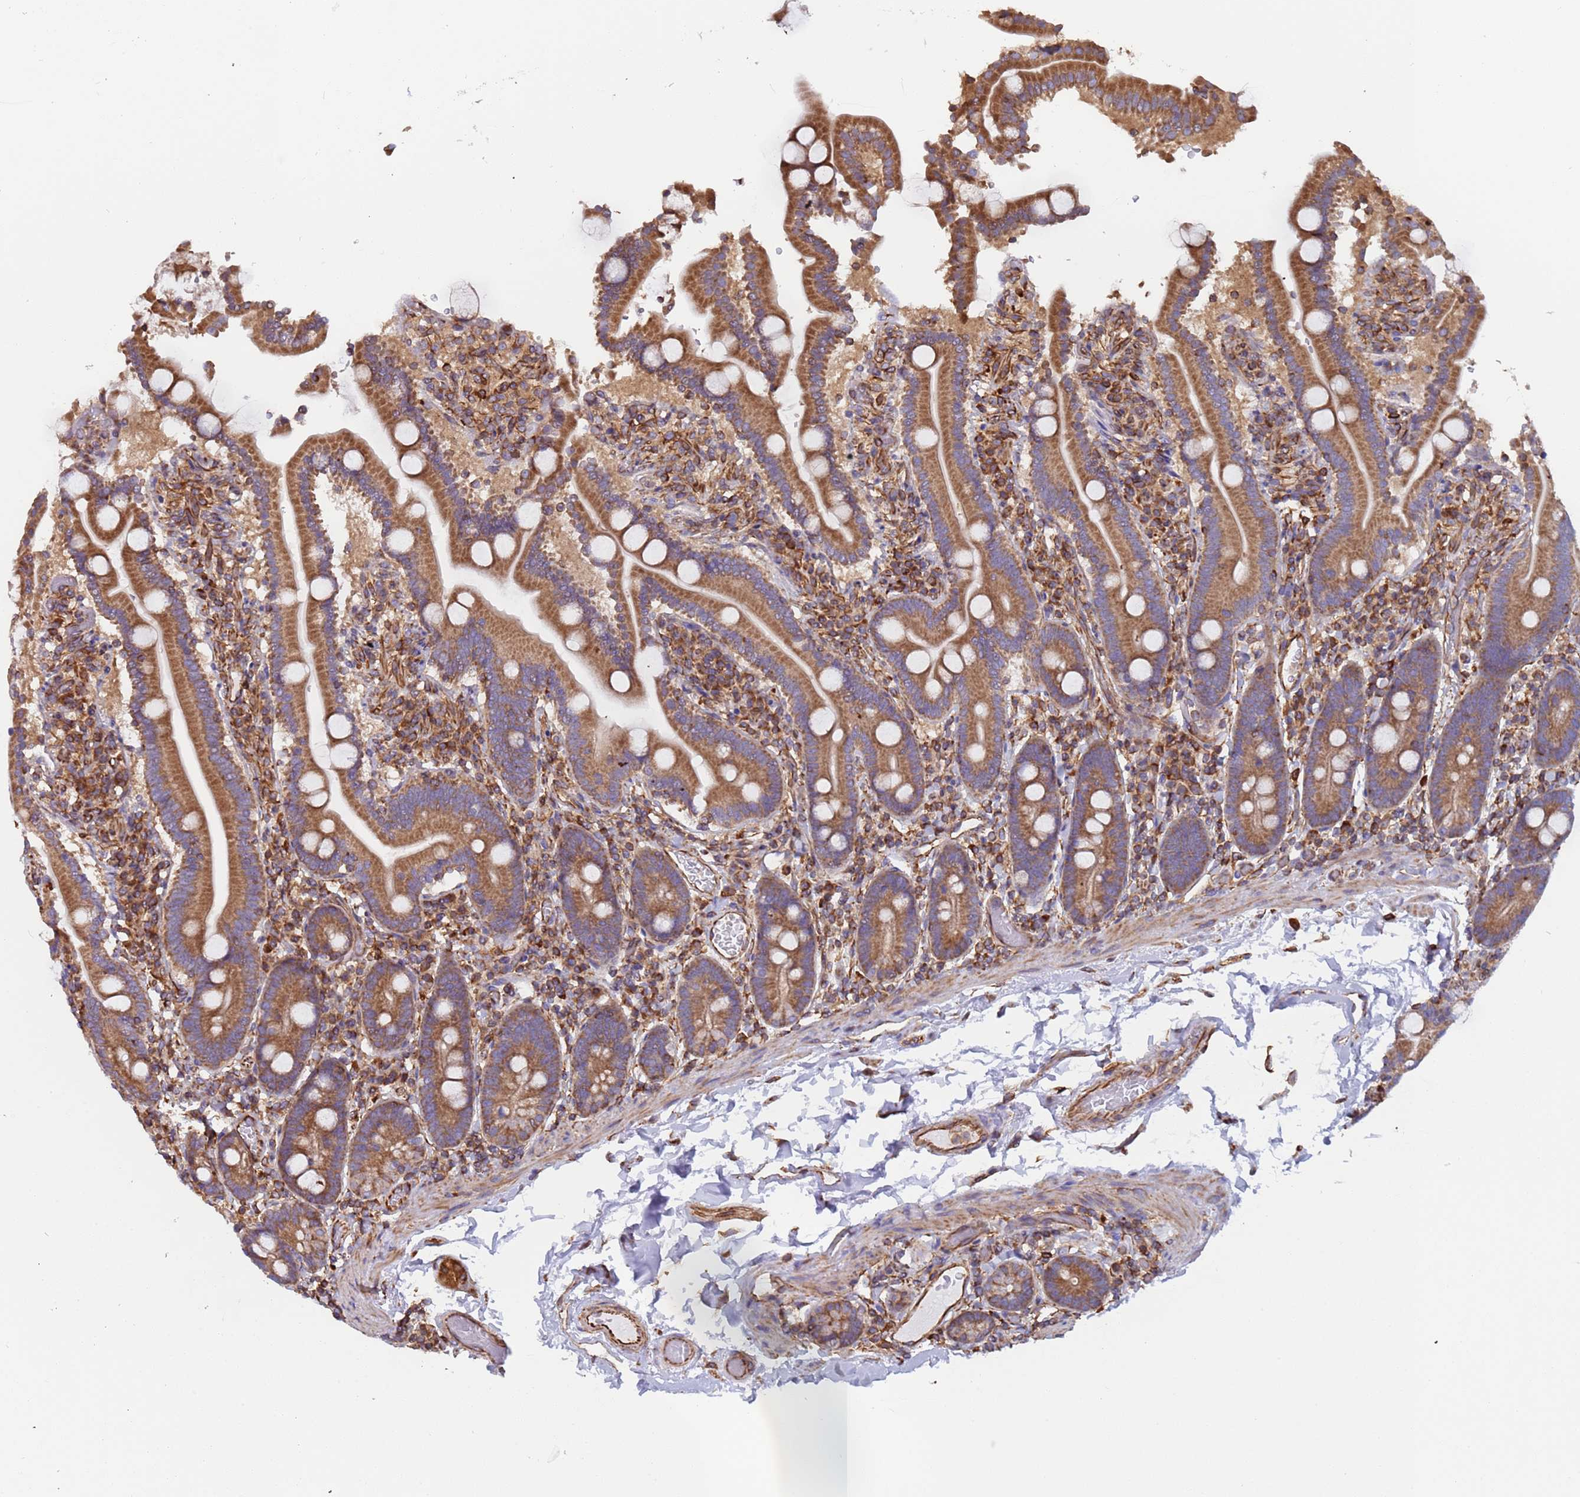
{"staining": {"intensity": "strong", "quantity": ">75%", "location": "cytoplasmic/membranous"}, "tissue": "duodenum", "cell_type": "Glandular cells", "image_type": "normal", "snomed": [{"axis": "morphology", "description": "Normal tissue, NOS"}, {"axis": "topography", "description": "Duodenum"}], "caption": "Protein expression analysis of unremarkable duodenum displays strong cytoplasmic/membranous positivity in approximately >75% of glandular cells.", "gene": "NUDT12", "patient": {"sex": "male", "age": 55}}